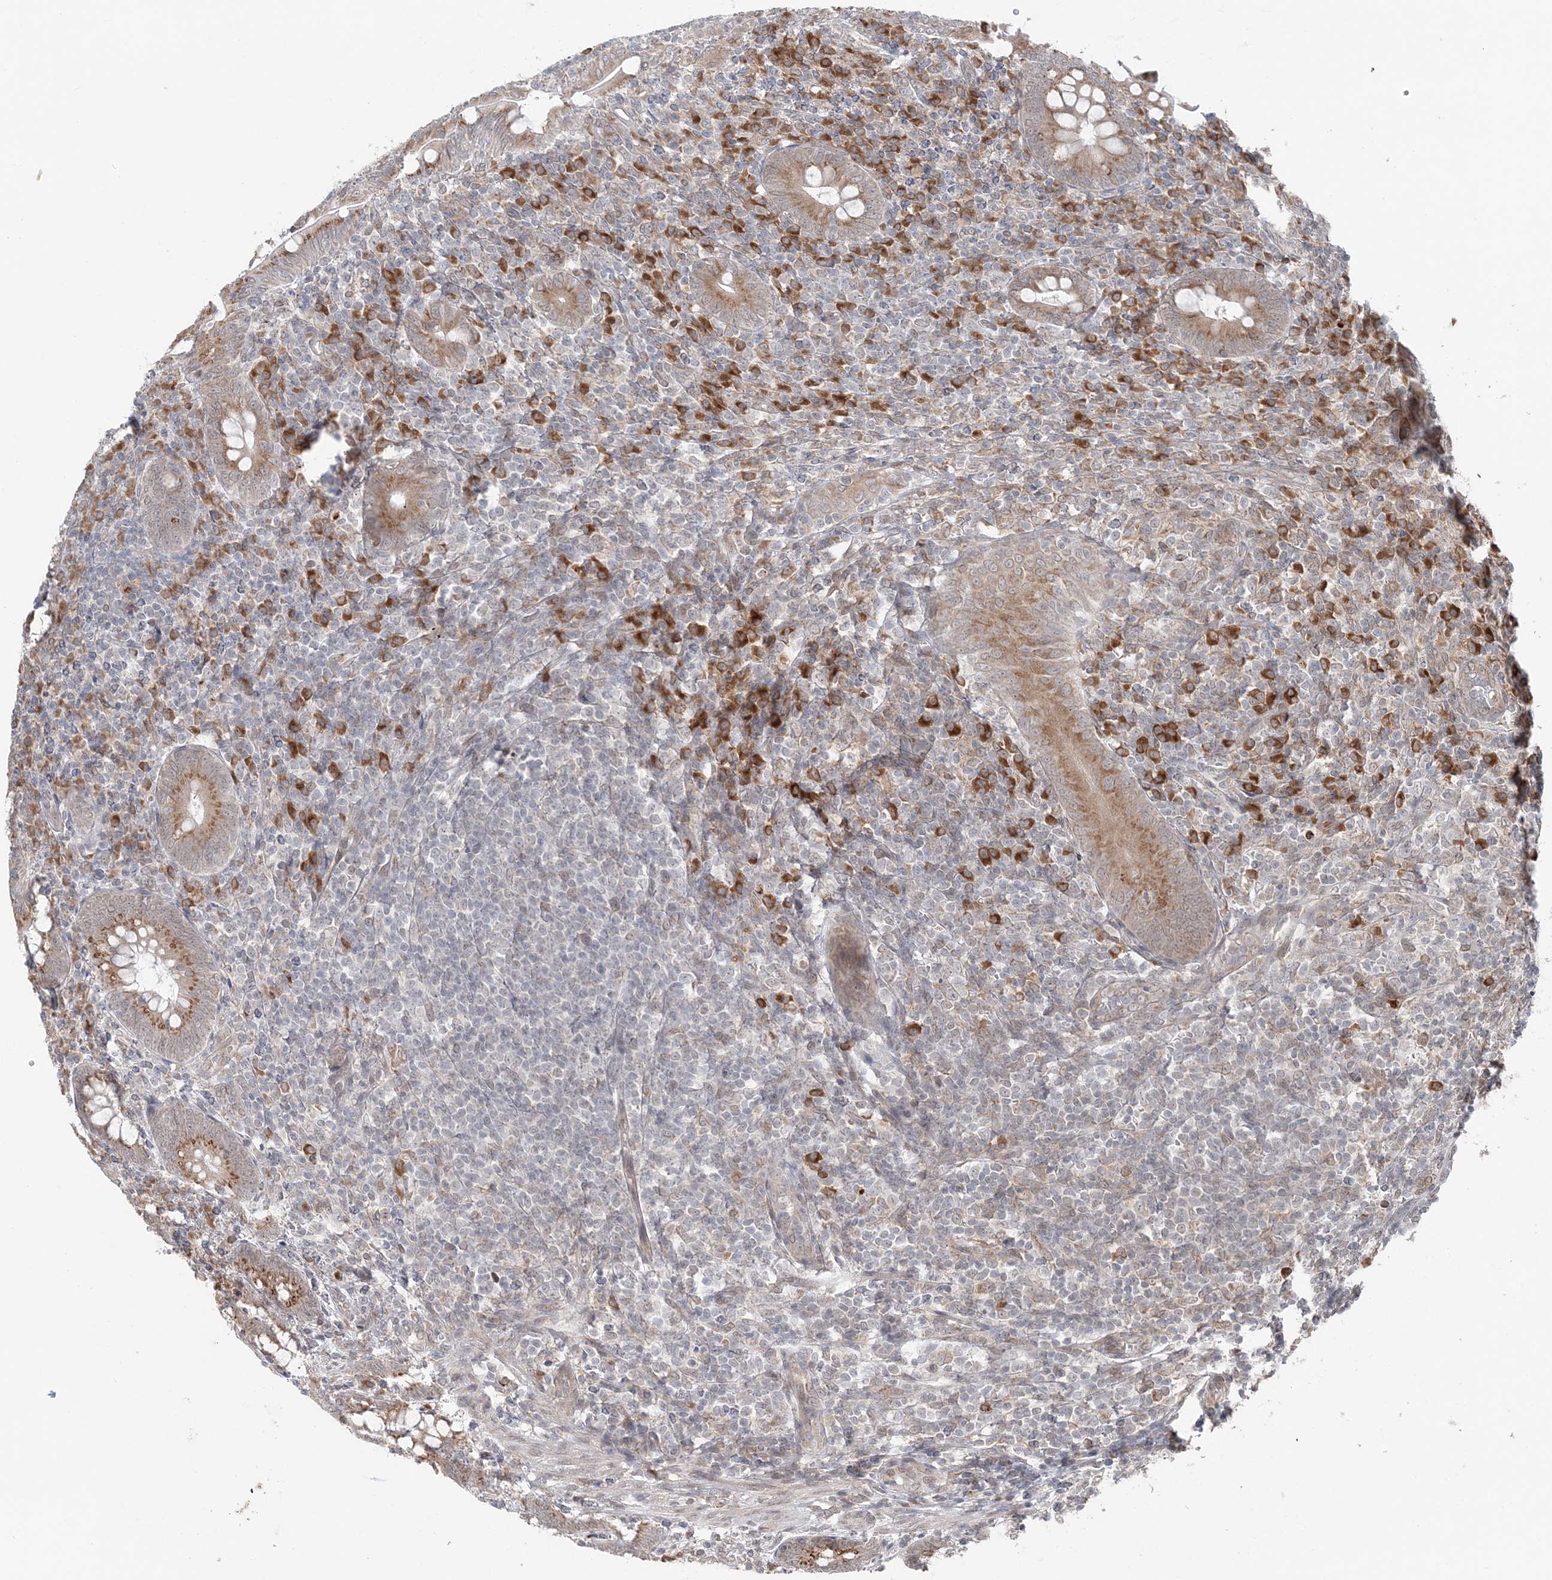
{"staining": {"intensity": "moderate", "quantity": ">75%", "location": "cytoplasmic/membranous"}, "tissue": "appendix", "cell_type": "Glandular cells", "image_type": "normal", "snomed": [{"axis": "morphology", "description": "Normal tissue, NOS"}, {"axis": "topography", "description": "Appendix"}], "caption": "Appendix stained for a protein (brown) reveals moderate cytoplasmic/membranous positive positivity in about >75% of glandular cells.", "gene": "TMED10", "patient": {"sex": "male", "age": 14}}